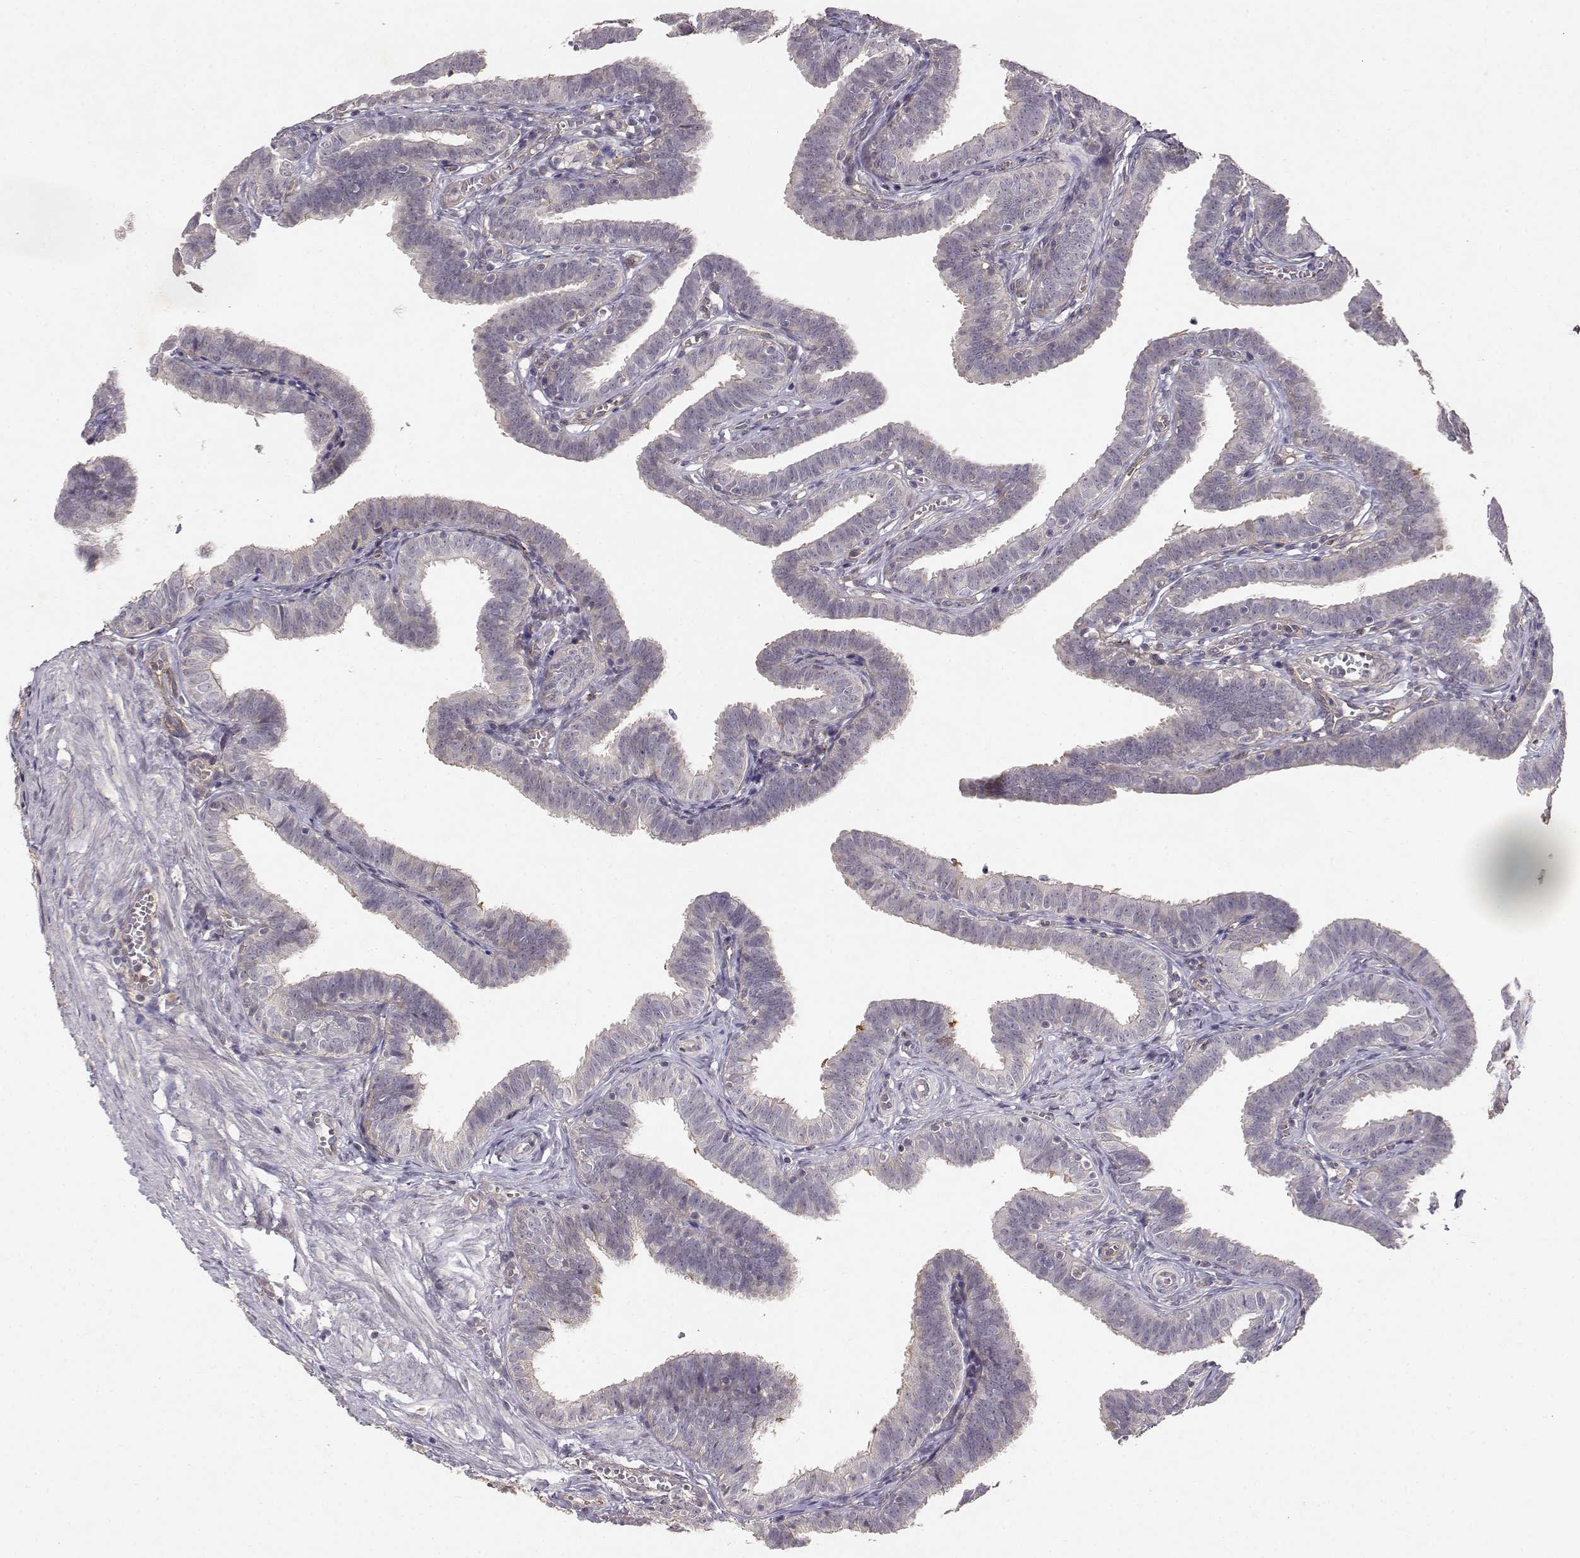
{"staining": {"intensity": "negative", "quantity": "none", "location": "none"}, "tissue": "fallopian tube", "cell_type": "Glandular cells", "image_type": "normal", "snomed": [{"axis": "morphology", "description": "Normal tissue, NOS"}, {"axis": "topography", "description": "Fallopian tube"}], "caption": "Protein analysis of normal fallopian tube shows no significant staining in glandular cells.", "gene": "IFITM1", "patient": {"sex": "female", "age": 25}}